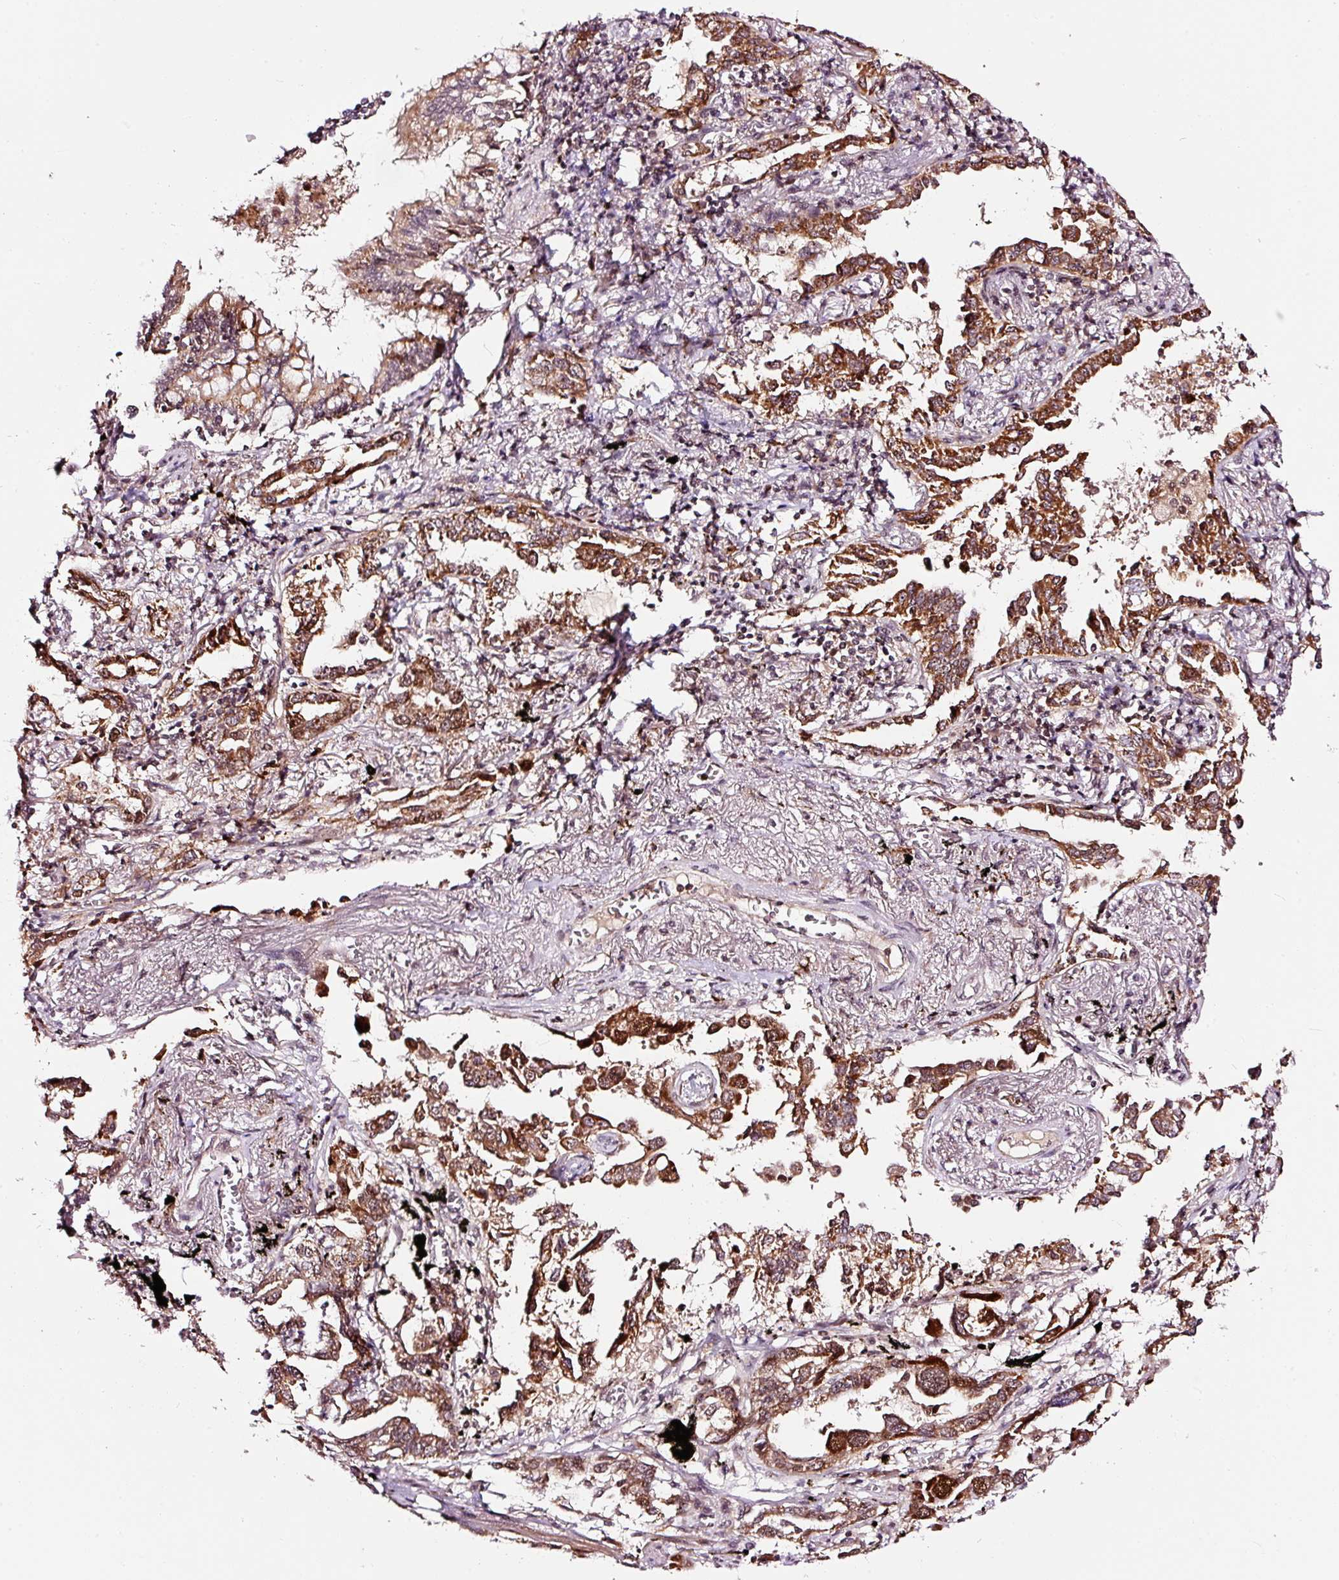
{"staining": {"intensity": "moderate", "quantity": ">75%", "location": "cytoplasmic/membranous,nuclear"}, "tissue": "lung cancer", "cell_type": "Tumor cells", "image_type": "cancer", "snomed": [{"axis": "morphology", "description": "Adenocarcinoma, NOS"}, {"axis": "topography", "description": "Lung"}], "caption": "This photomicrograph reveals immunohistochemistry staining of lung adenocarcinoma, with medium moderate cytoplasmic/membranous and nuclear positivity in about >75% of tumor cells.", "gene": "RFC4", "patient": {"sex": "male", "age": 67}}